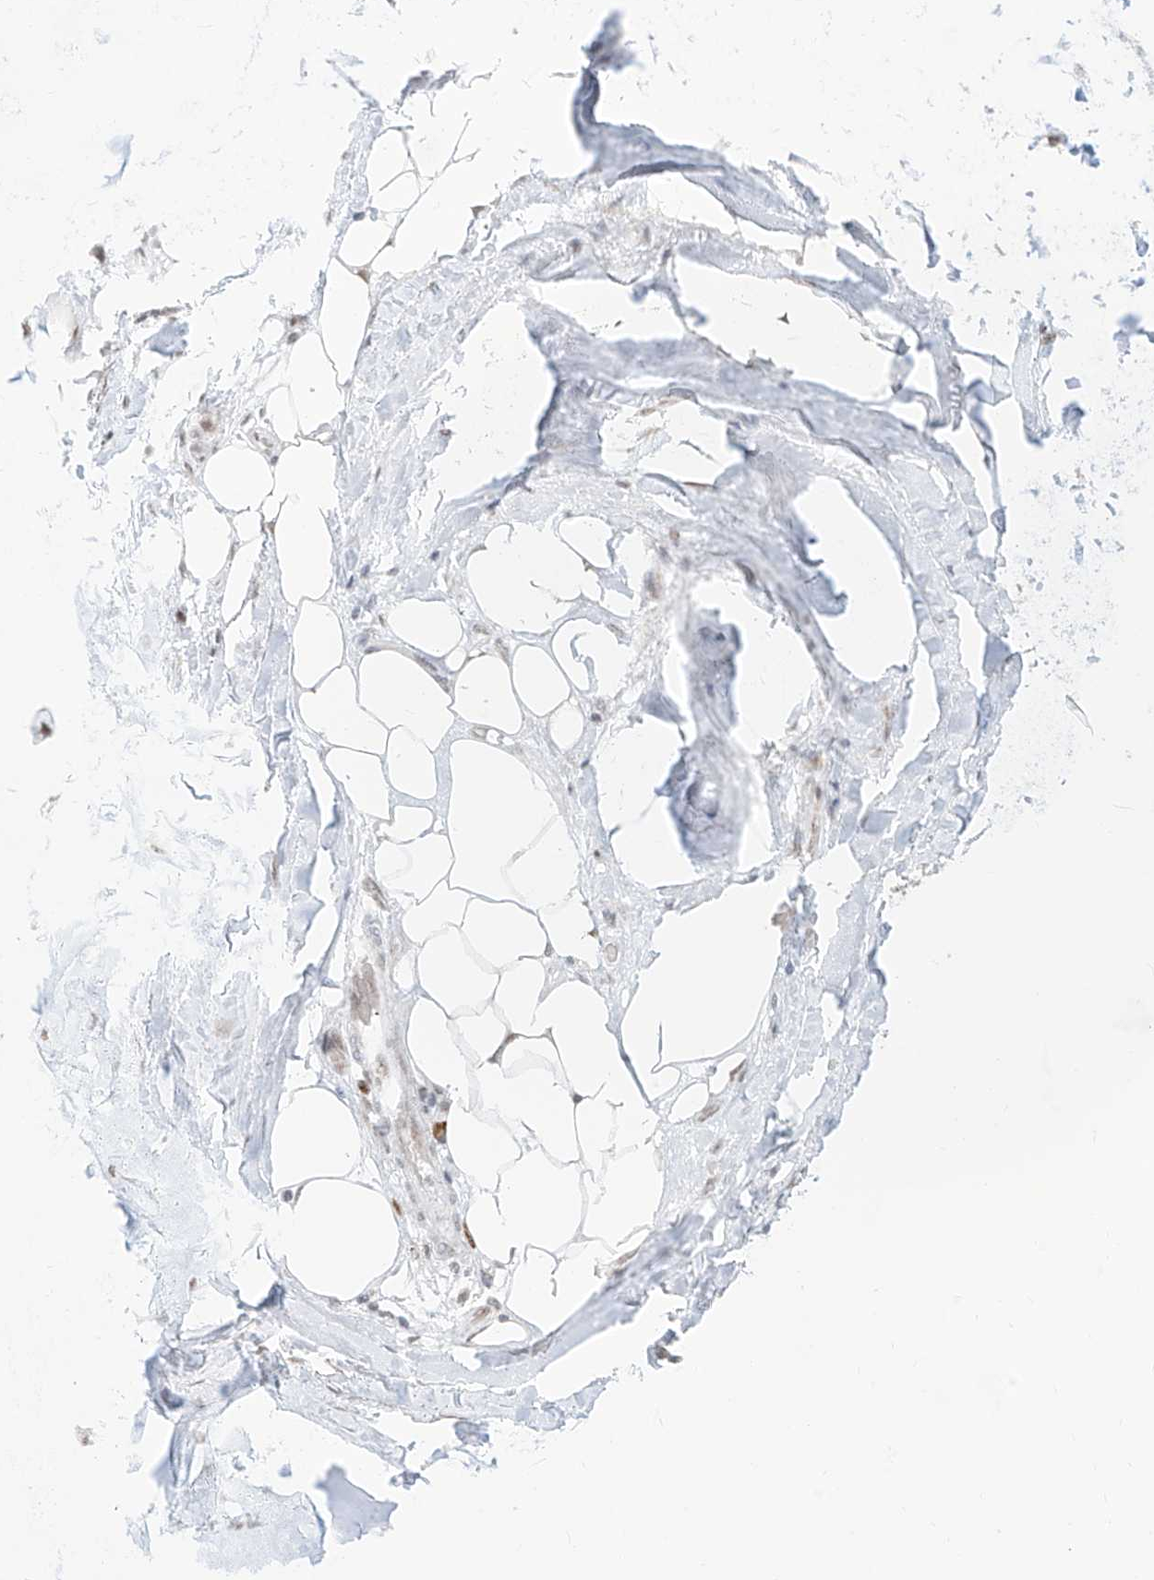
{"staining": {"intensity": "moderate", "quantity": "25%-75%", "location": "nuclear"}, "tissue": "adipose tissue", "cell_type": "Adipocytes", "image_type": "normal", "snomed": [{"axis": "morphology", "description": "Normal tissue, NOS"}, {"axis": "morphology", "description": "Squamous cell carcinoma, NOS"}, {"axis": "topography", "description": "Lymph node"}, {"axis": "topography", "description": "Bronchus"}, {"axis": "topography", "description": "Lung"}], "caption": "High-power microscopy captured an immunohistochemistry (IHC) micrograph of normal adipose tissue, revealing moderate nuclear positivity in approximately 25%-75% of adipocytes. (Stains: DAB (3,3'-diaminobenzidine) in brown, nuclei in blue, Microscopy: brightfield microscopy at high magnification).", "gene": "SUPT5H", "patient": {"sex": "male", "age": 66}}